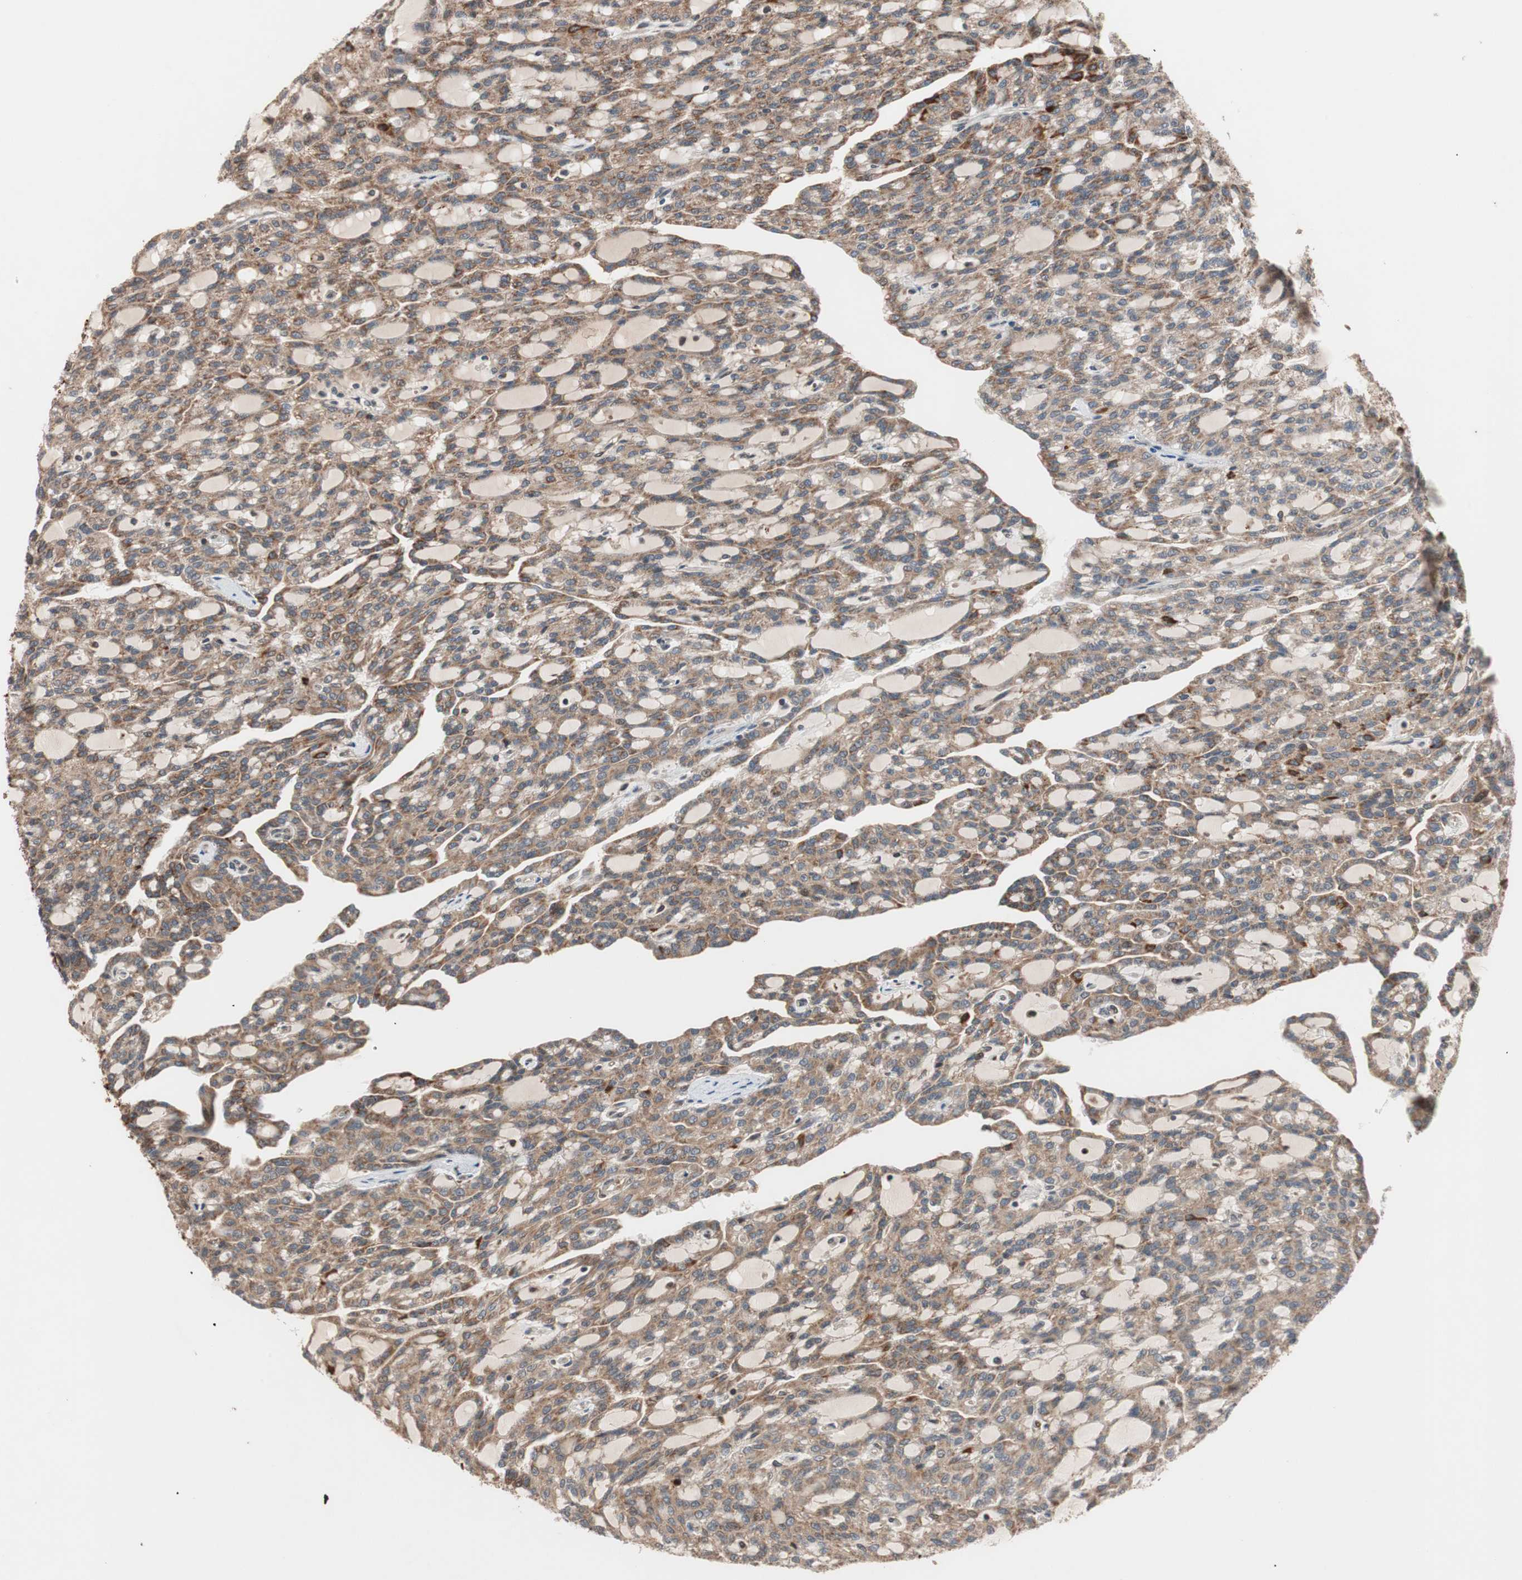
{"staining": {"intensity": "moderate", "quantity": ">75%", "location": "cytoplasmic/membranous"}, "tissue": "renal cancer", "cell_type": "Tumor cells", "image_type": "cancer", "snomed": [{"axis": "morphology", "description": "Adenocarcinoma, NOS"}, {"axis": "topography", "description": "Kidney"}], "caption": "Renal cancer (adenocarcinoma) stained with a protein marker demonstrates moderate staining in tumor cells.", "gene": "NF2", "patient": {"sex": "male", "age": 63}}